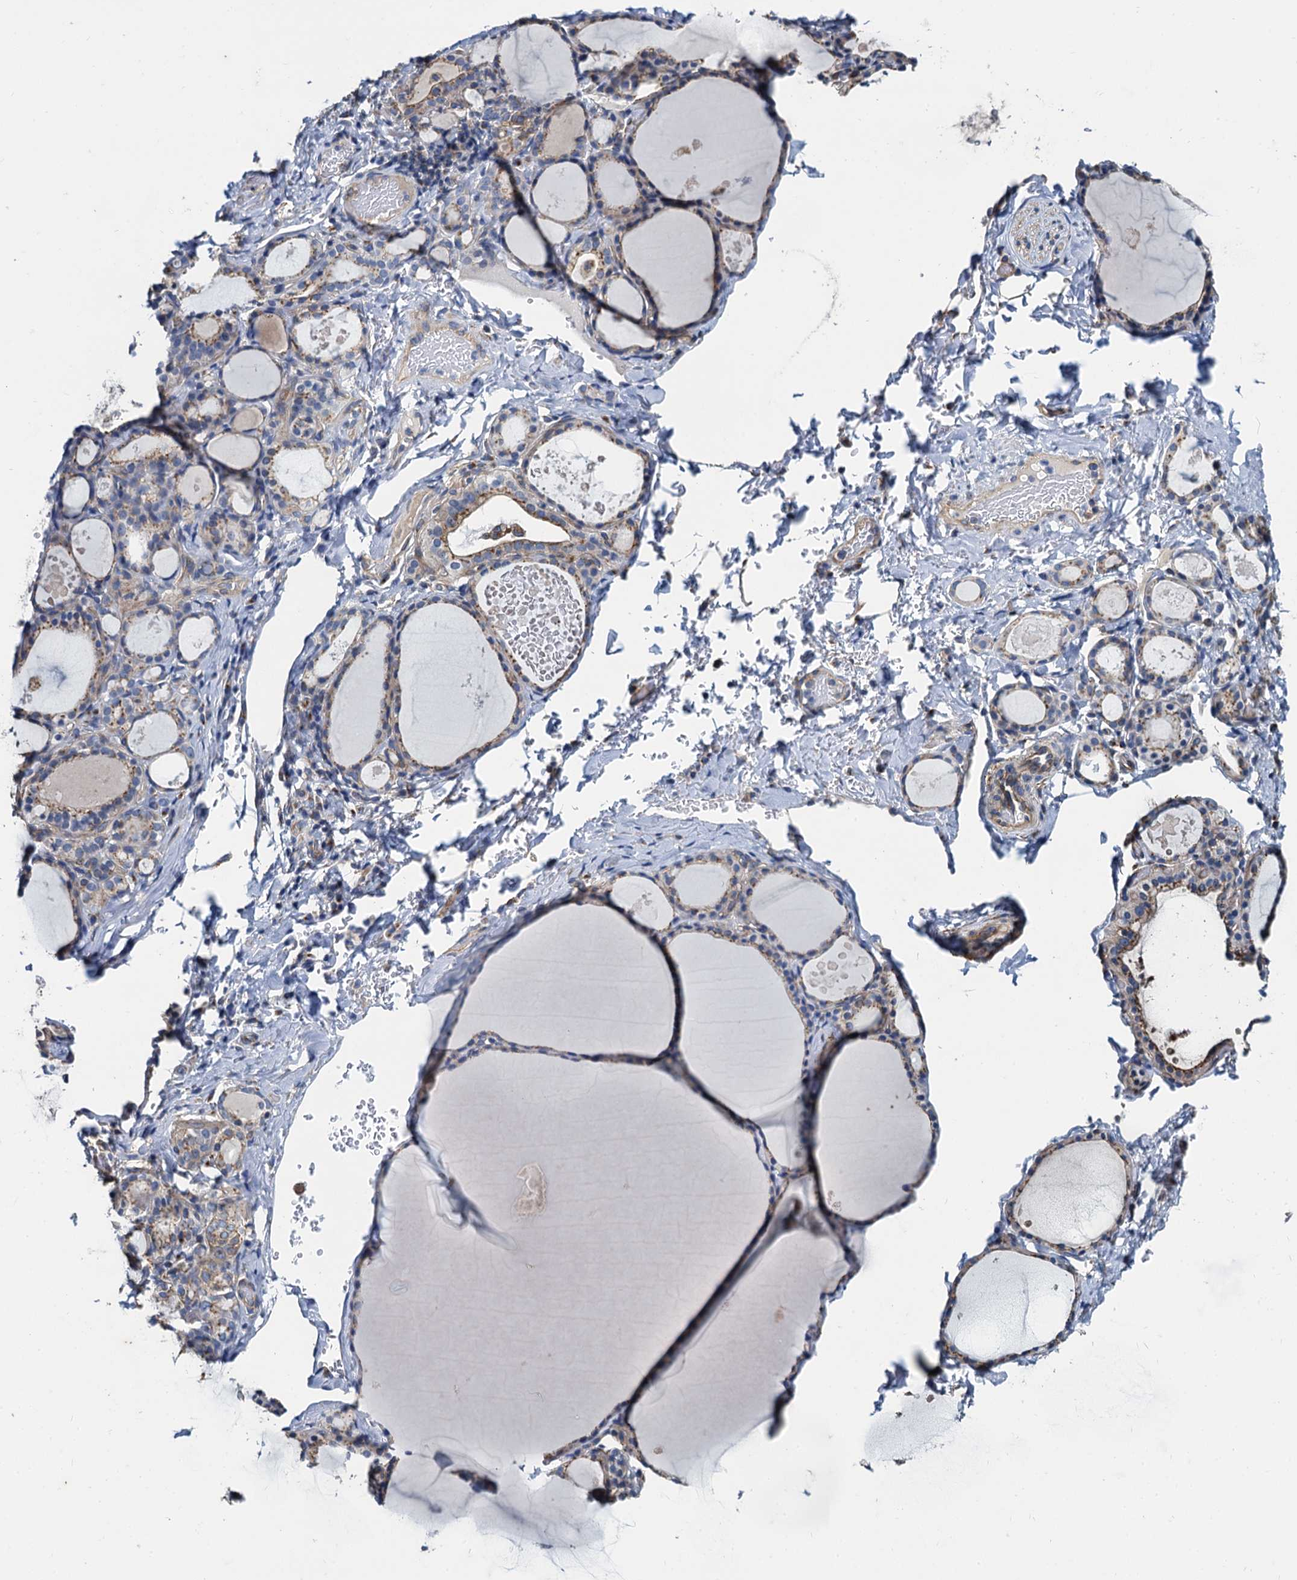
{"staining": {"intensity": "weak", "quantity": ">75%", "location": "cytoplasmic/membranous"}, "tissue": "thyroid gland", "cell_type": "Glandular cells", "image_type": "normal", "snomed": [{"axis": "morphology", "description": "Normal tissue, NOS"}, {"axis": "topography", "description": "Thyroid gland"}], "caption": "Glandular cells exhibit weak cytoplasmic/membranous positivity in approximately >75% of cells in unremarkable thyroid gland.", "gene": "NGRN", "patient": {"sex": "male", "age": 56}}